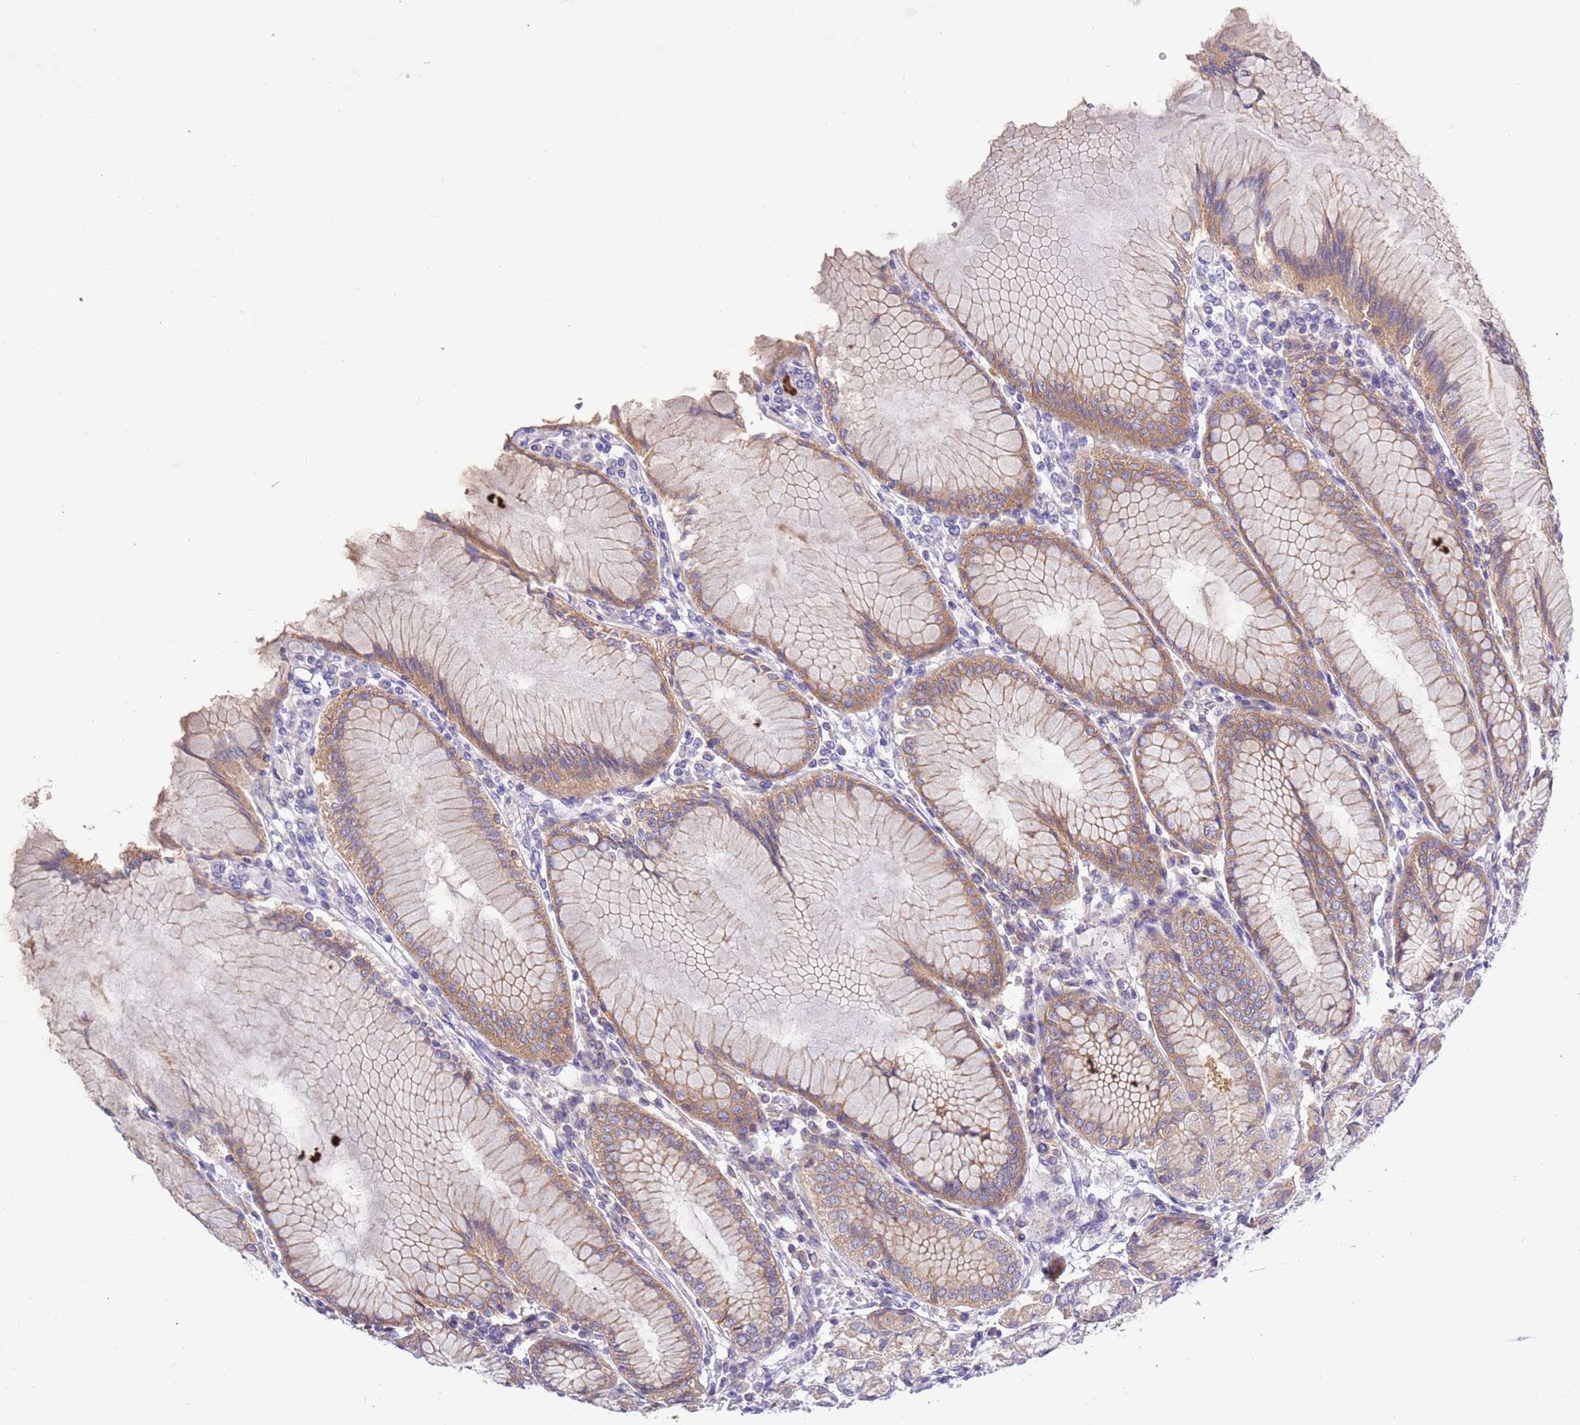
{"staining": {"intensity": "moderate", "quantity": ">75%", "location": "cytoplasmic/membranous"}, "tissue": "stomach", "cell_type": "Glandular cells", "image_type": "normal", "snomed": [{"axis": "morphology", "description": "Normal tissue, NOS"}, {"axis": "topography", "description": "Stomach"}], "caption": "Glandular cells exhibit medium levels of moderate cytoplasmic/membranous staining in about >75% of cells in benign human stomach.", "gene": "STIP1", "patient": {"sex": "female", "age": 57}}